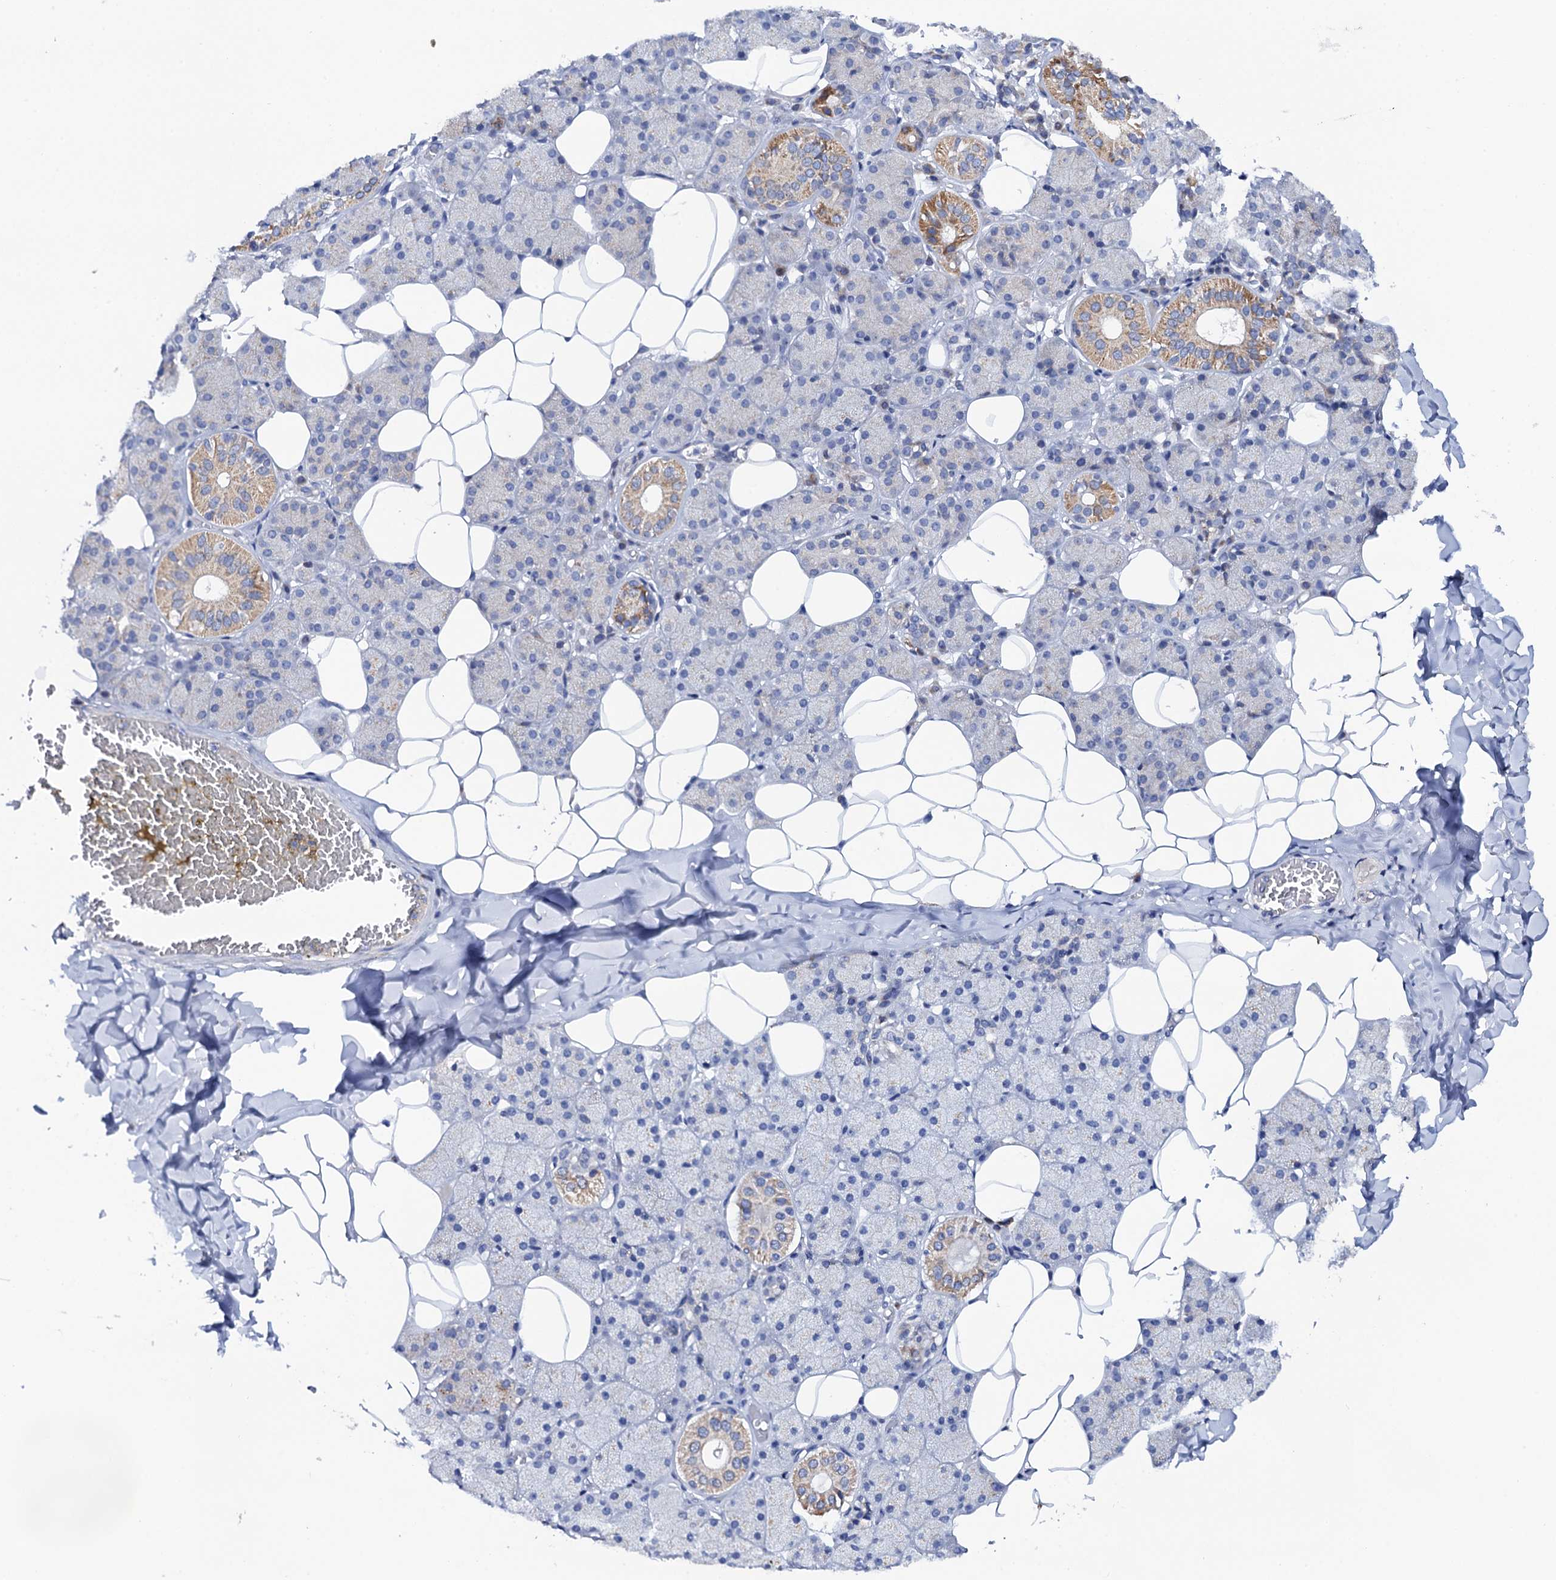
{"staining": {"intensity": "moderate", "quantity": "<25%", "location": "cytoplasmic/membranous"}, "tissue": "salivary gland", "cell_type": "Glandular cells", "image_type": "normal", "snomed": [{"axis": "morphology", "description": "Normal tissue, NOS"}, {"axis": "topography", "description": "Salivary gland"}], "caption": "A low amount of moderate cytoplasmic/membranous staining is appreciated in about <25% of glandular cells in benign salivary gland. (Stains: DAB in brown, nuclei in blue, Microscopy: brightfield microscopy at high magnification).", "gene": "MRPL48", "patient": {"sex": "female", "age": 33}}